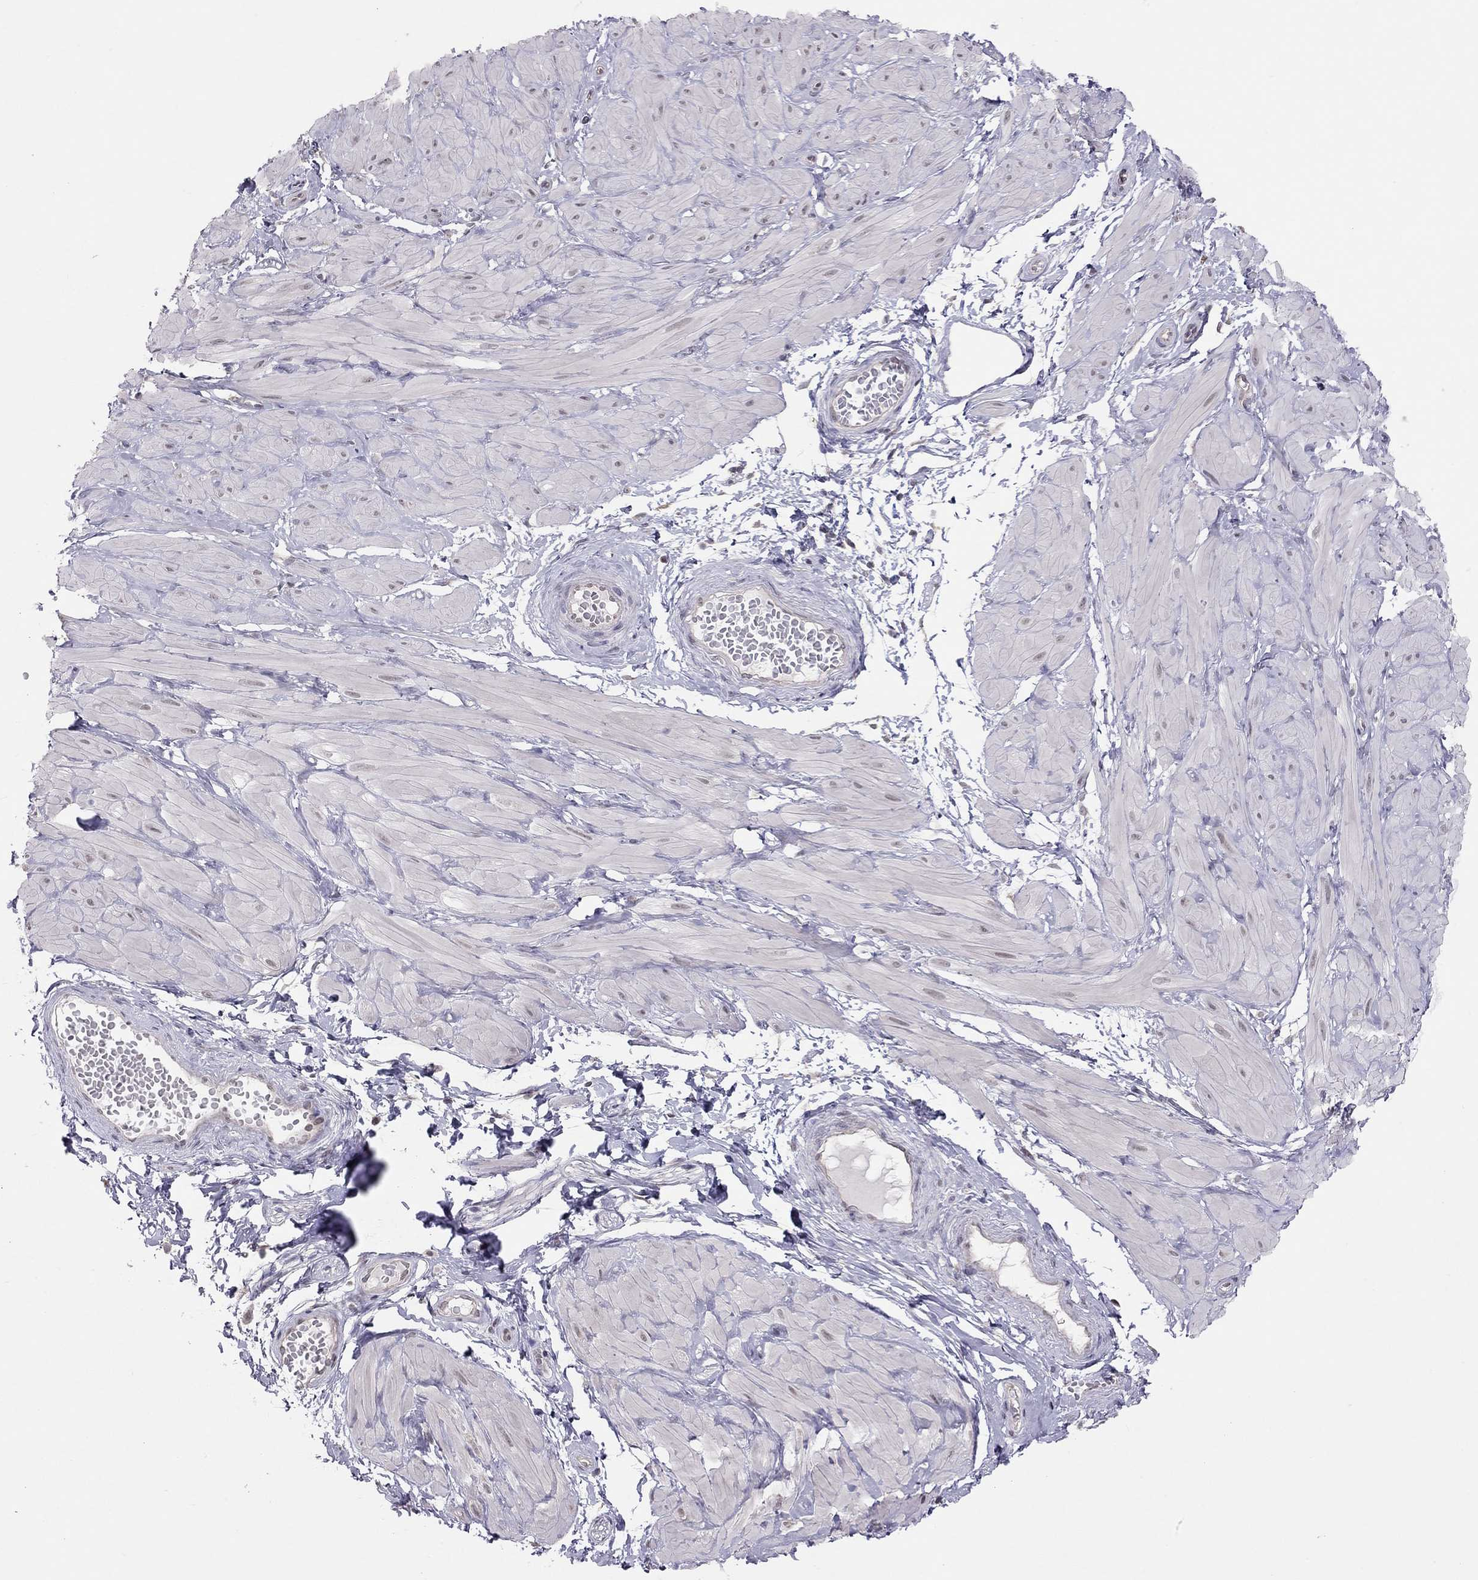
{"staining": {"intensity": "negative", "quantity": "none", "location": "none"}, "tissue": "adipose tissue", "cell_type": "Adipocytes", "image_type": "normal", "snomed": [{"axis": "morphology", "description": "Normal tissue, NOS"}, {"axis": "topography", "description": "Smooth muscle"}, {"axis": "topography", "description": "Peripheral nerve tissue"}], "caption": "The photomicrograph exhibits no significant expression in adipocytes of adipose tissue.", "gene": "HSF2BP", "patient": {"sex": "male", "age": 22}}